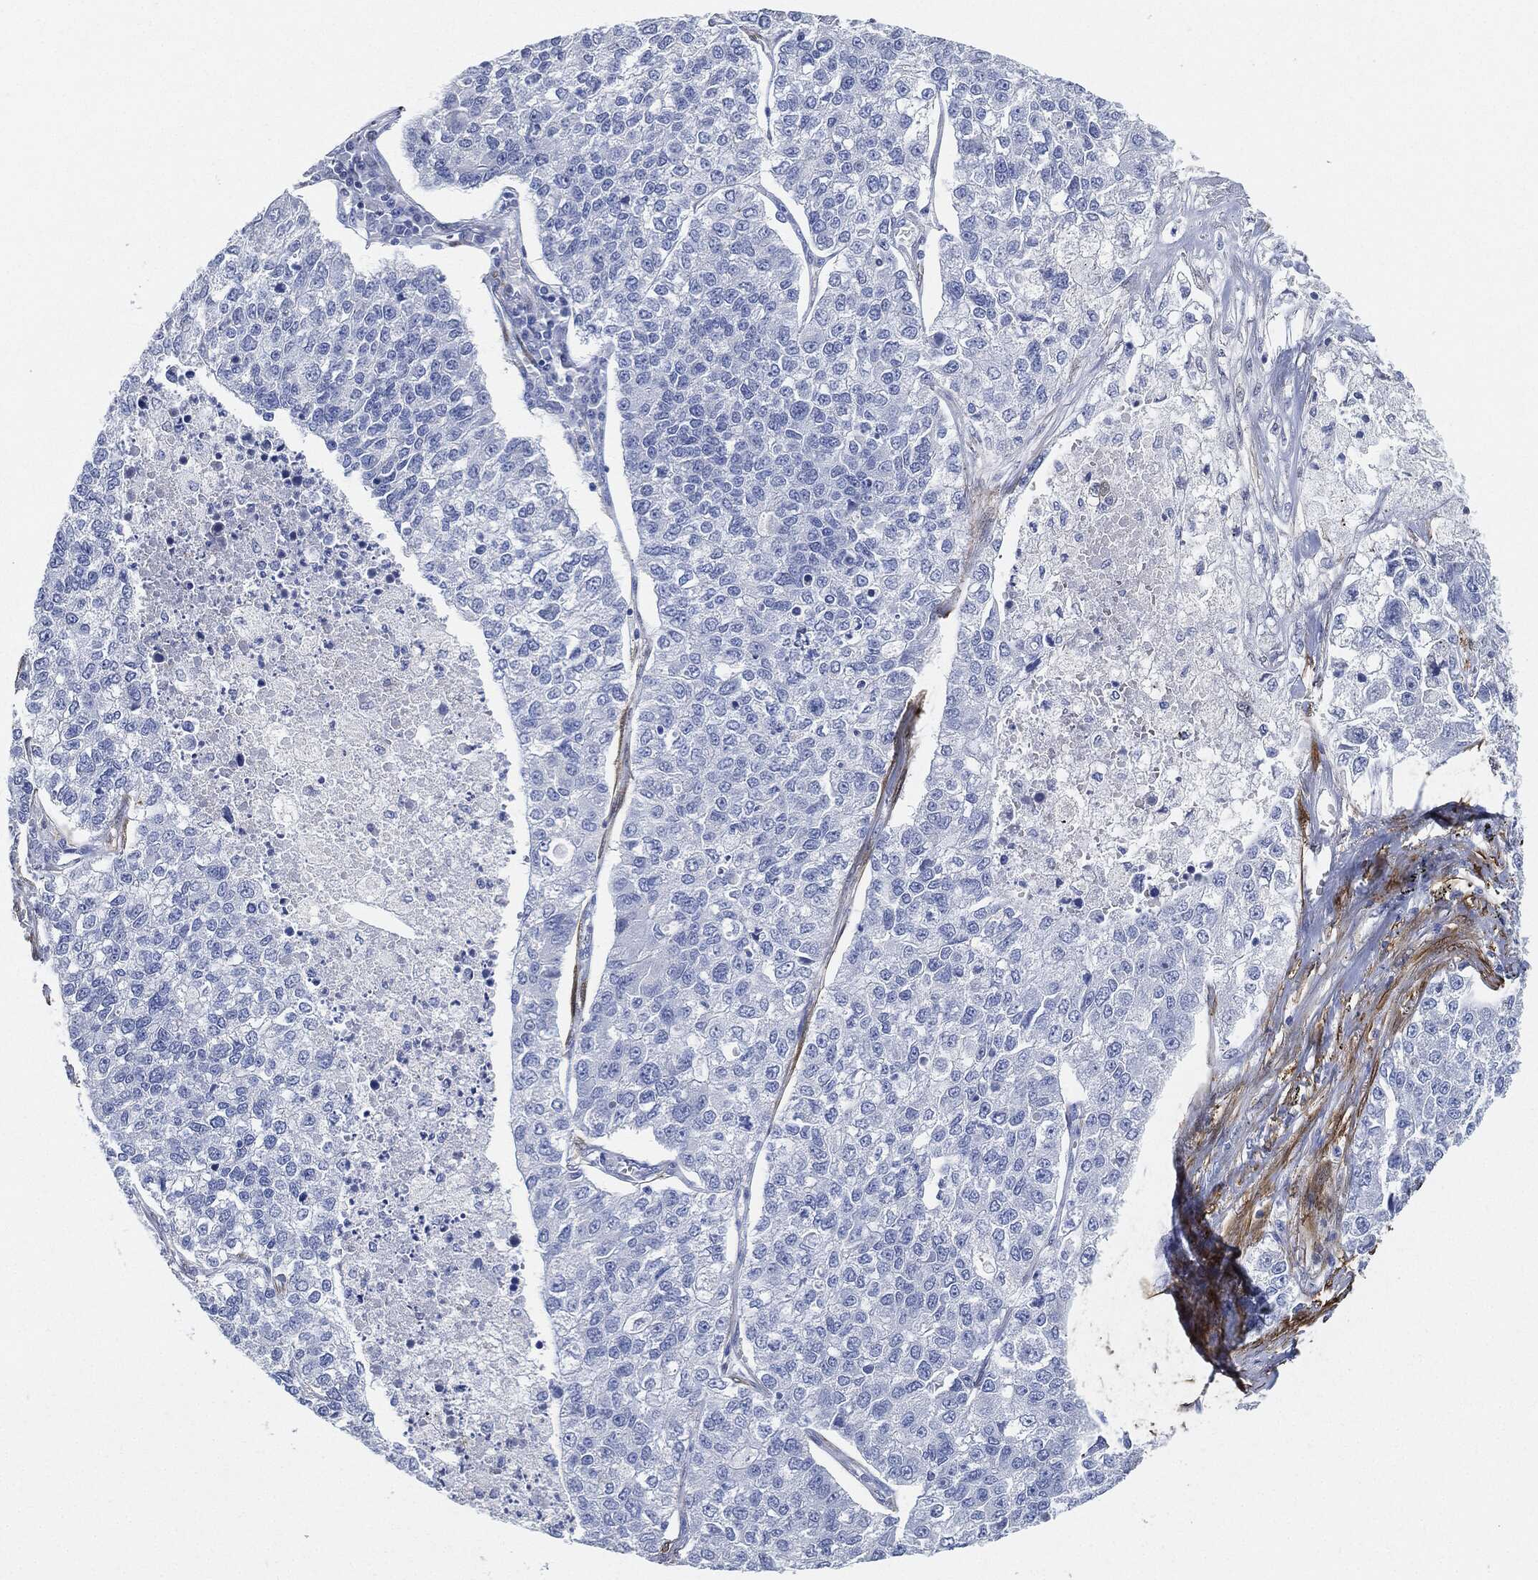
{"staining": {"intensity": "negative", "quantity": "none", "location": "none"}, "tissue": "lung cancer", "cell_type": "Tumor cells", "image_type": "cancer", "snomed": [{"axis": "morphology", "description": "Adenocarcinoma, NOS"}, {"axis": "topography", "description": "Lung"}], "caption": "High magnification brightfield microscopy of adenocarcinoma (lung) stained with DAB (brown) and counterstained with hematoxylin (blue): tumor cells show no significant positivity. (DAB (3,3'-diaminobenzidine) immunohistochemistry with hematoxylin counter stain).", "gene": "TAGLN", "patient": {"sex": "male", "age": 49}}